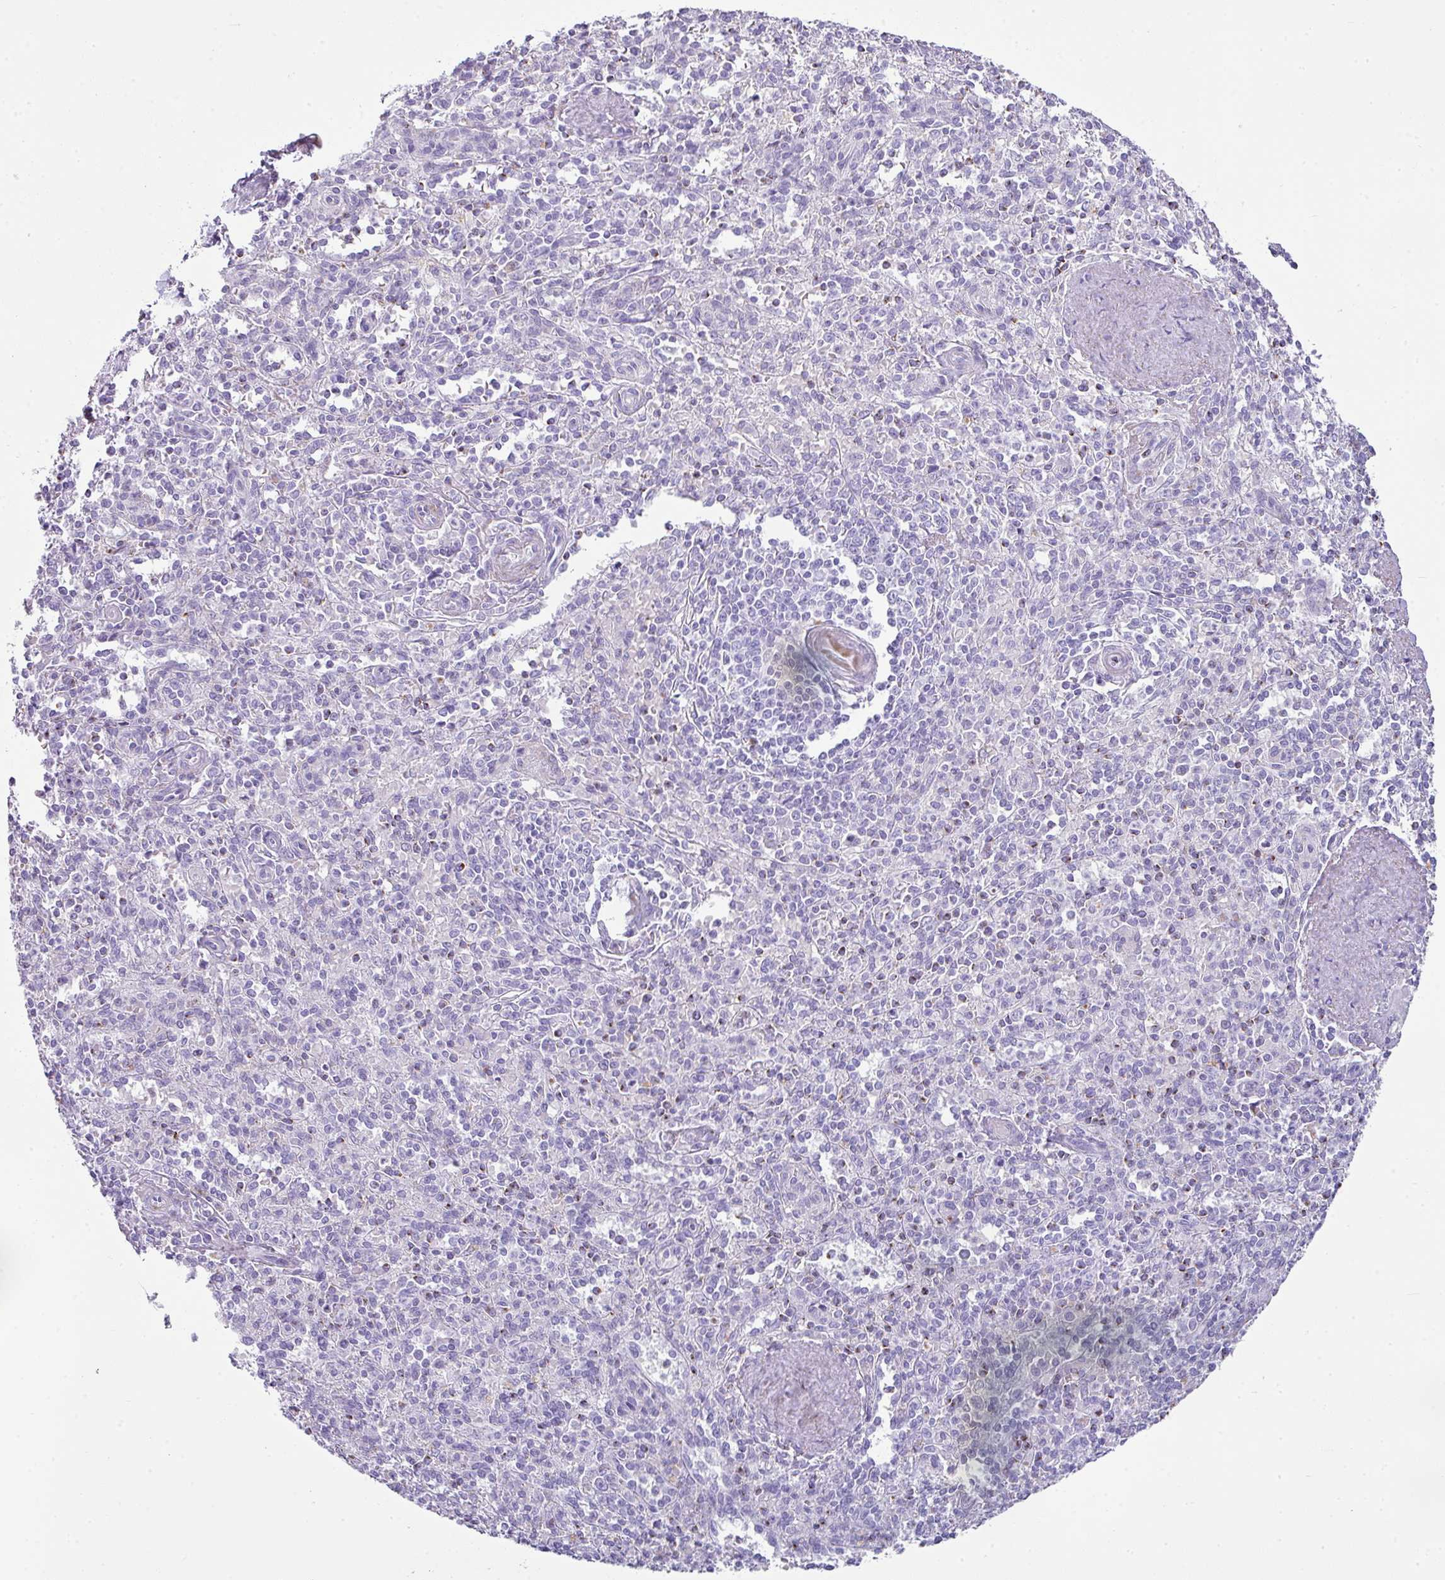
{"staining": {"intensity": "negative", "quantity": "none", "location": "none"}, "tissue": "spleen", "cell_type": "Cells in red pulp", "image_type": "normal", "snomed": [{"axis": "morphology", "description": "Normal tissue, NOS"}, {"axis": "topography", "description": "Spleen"}], "caption": "Image shows no significant protein expression in cells in red pulp of benign spleen. (DAB immunohistochemistry (IHC), high magnification).", "gene": "ZNF568", "patient": {"sex": "female", "age": 70}}